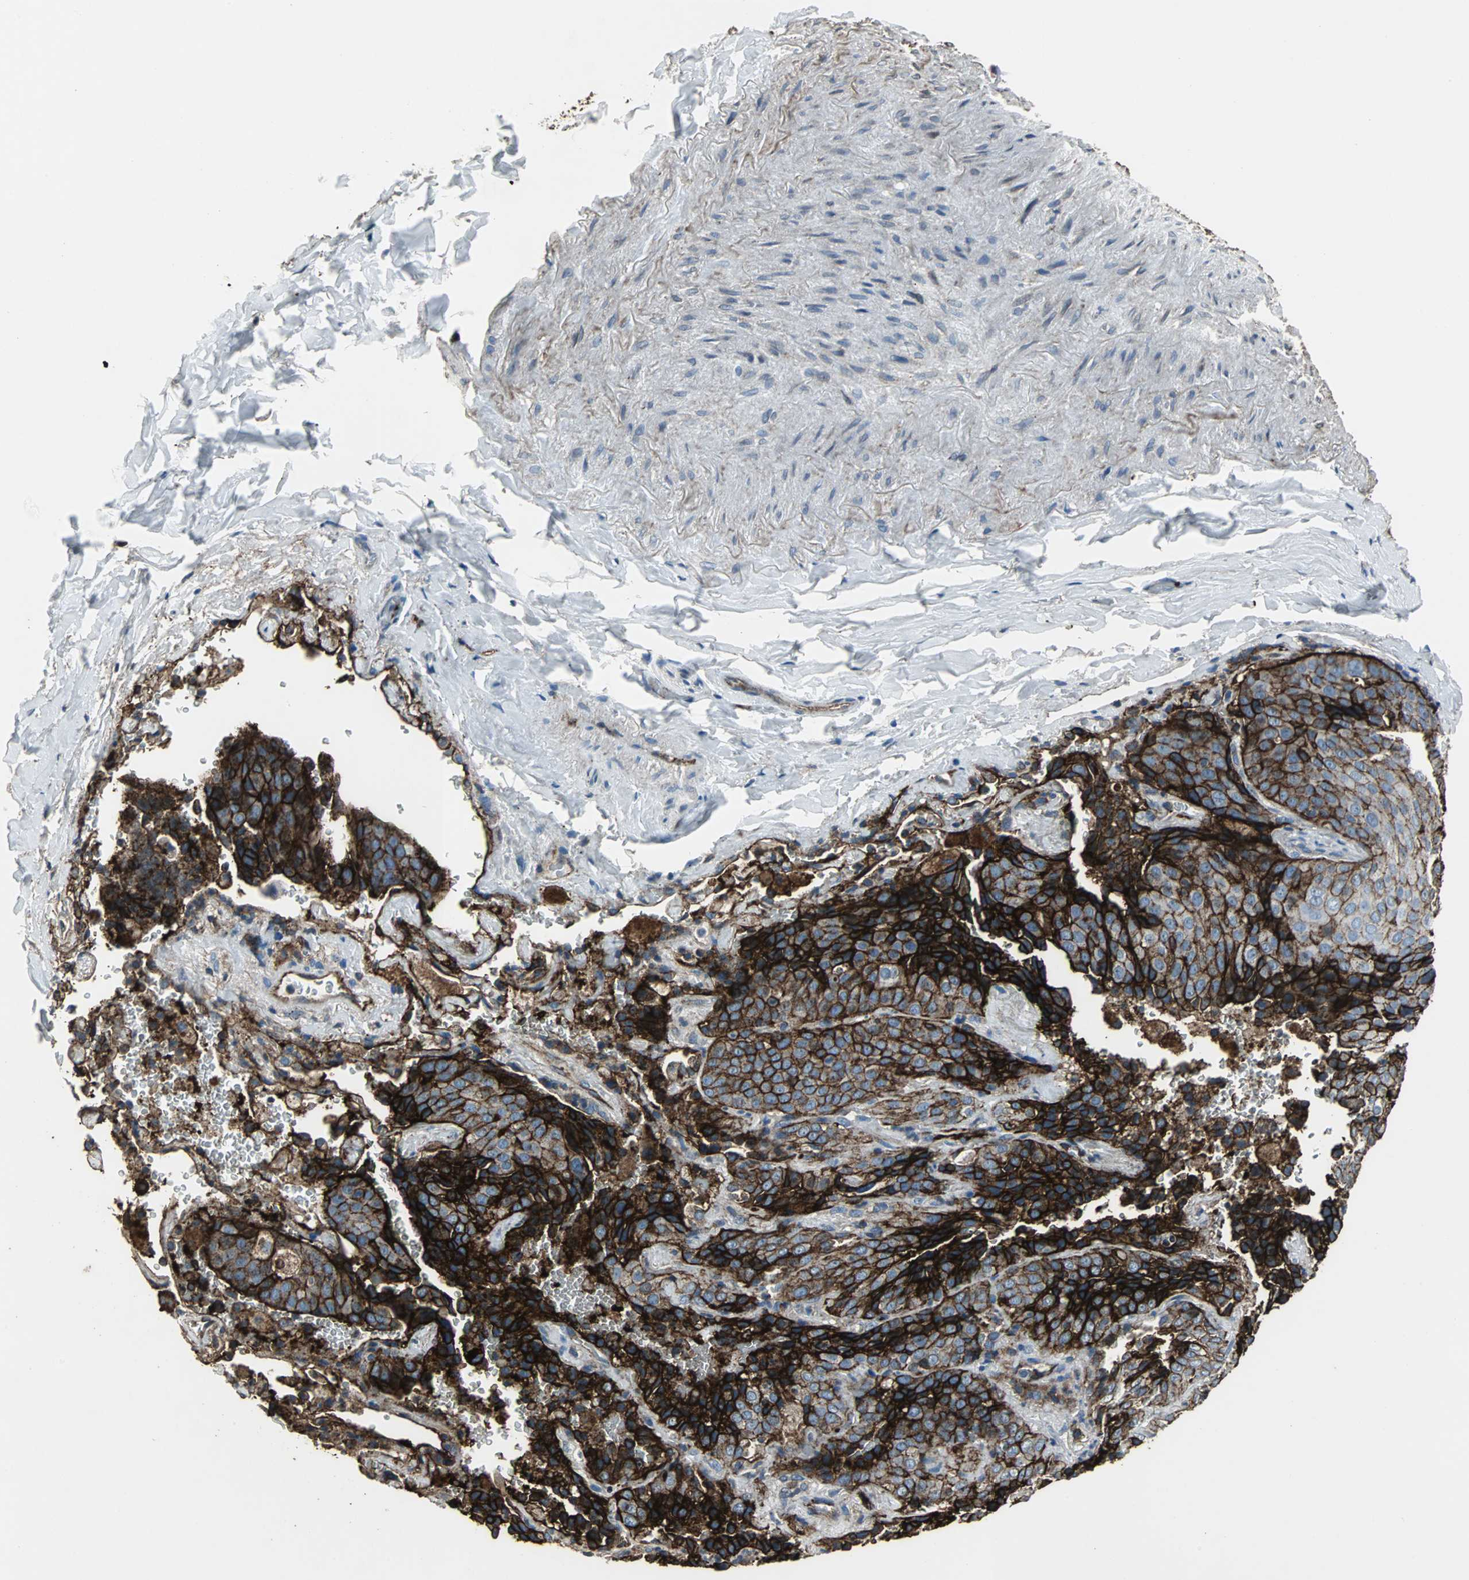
{"staining": {"intensity": "strong", "quantity": ">75%", "location": "cytoplasmic/membranous"}, "tissue": "lung cancer", "cell_type": "Tumor cells", "image_type": "cancer", "snomed": [{"axis": "morphology", "description": "Squamous cell carcinoma, NOS"}, {"axis": "topography", "description": "Lung"}], "caption": "Immunohistochemistry of human lung cancer reveals high levels of strong cytoplasmic/membranous staining in approximately >75% of tumor cells. The staining is performed using DAB (3,3'-diaminobenzidine) brown chromogen to label protein expression. The nuclei are counter-stained blue using hematoxylin.", "gene": "F11R", "patient": {"sex": "male", "age": 54}}